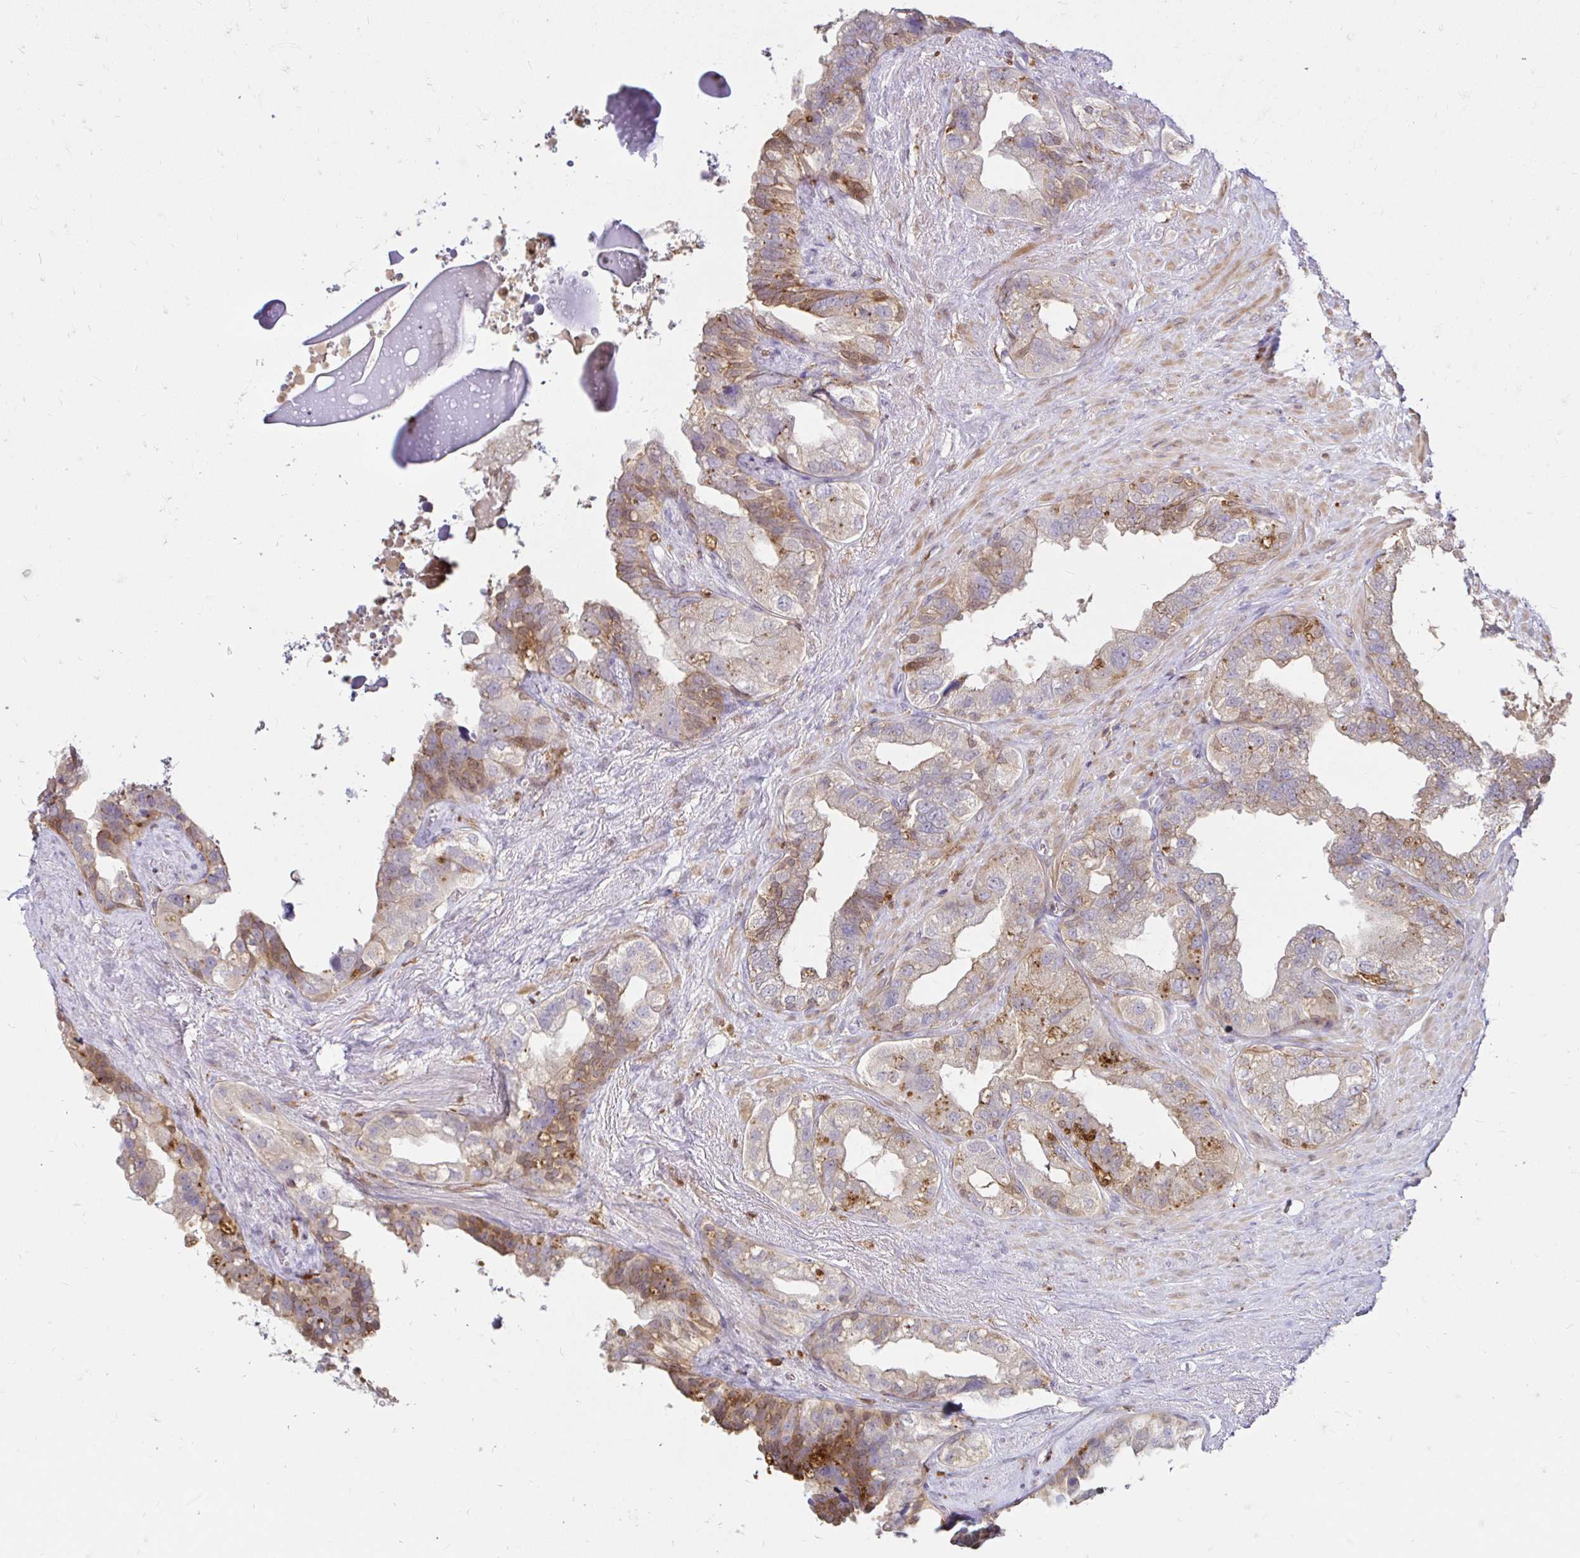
{"staining": {"intensity": "moderate", "quantity": "<25%", "location": "cytoplasmic/membranous"}, "tissue": "seminal vesicle", "cell_type": "Glandular cells", "image_type": "normal", "snomed": [{"axis": "morphology", "description": "Normal tissue, NOS"}, {"axis": "topography", "description": "Seminal veicle"}, {"axis": "topography", "description": "Peripheral nerve tissue"}], "caption": "IHC (DAB (3,3'-diaminobenzidine)) staining of benign seminal vesicle displays moderate cytoplasmic/membranous protein expression in about <25% of glandular cells.", "gene": "PYCARD", "patient": {"sex": "male", "age": 76}}